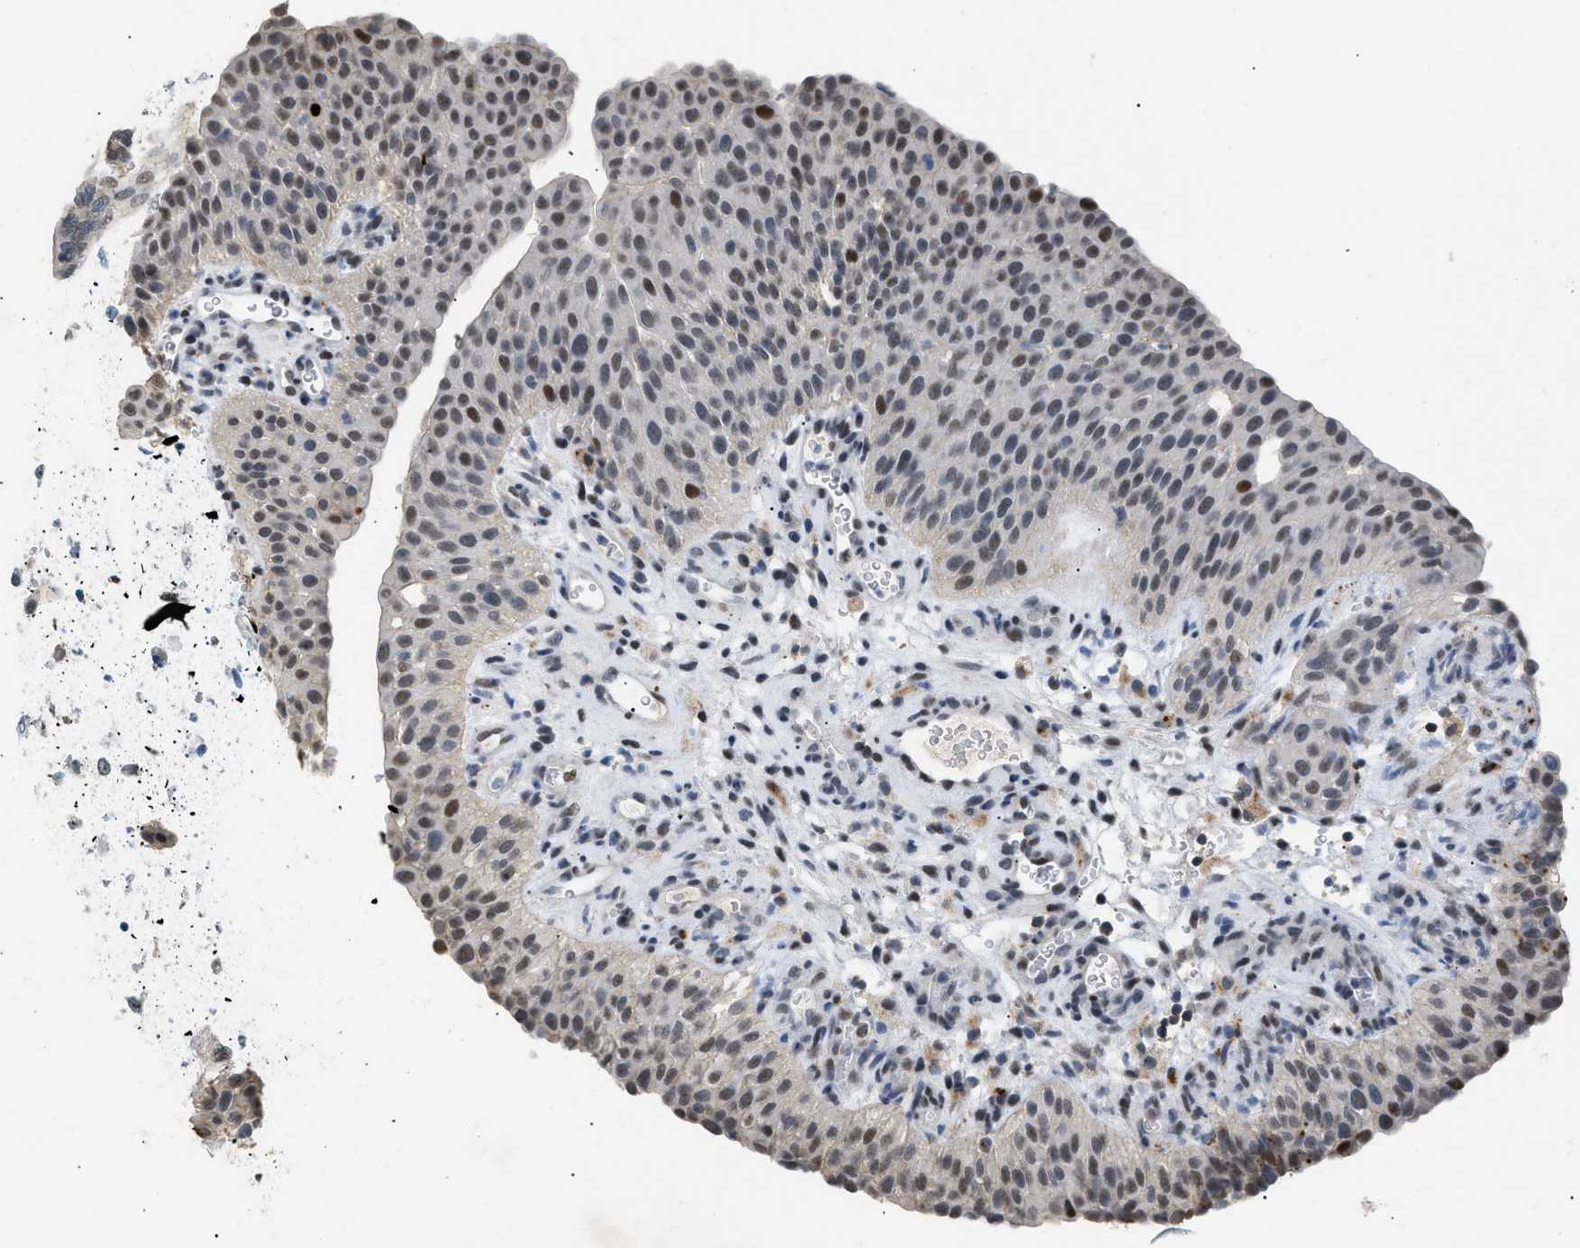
{"staining": {"intensity": "weak", "quantity": "25%-75%", "location": "nuclear"}, "tissue": "urothelial cancer", "cell_type": "Tumor cells", "image_type": "cancer", "snomed": [{"axis": "morphology", "description": "Urothelial carcinoma, Low grade"}, {"axis": "morphology", "description": "Urothelial carcinoma, High grade"}, {"axis": "topography", "description": "Urinary bladder"}], "caption": "Urothelial cancer was stained to show a protein in brown. There is low levels of weak nuclear positivity in about 25%-75% of tumor cells.", "gene": "KCNC3", "patient": {"sex": "male", "age": 35}}